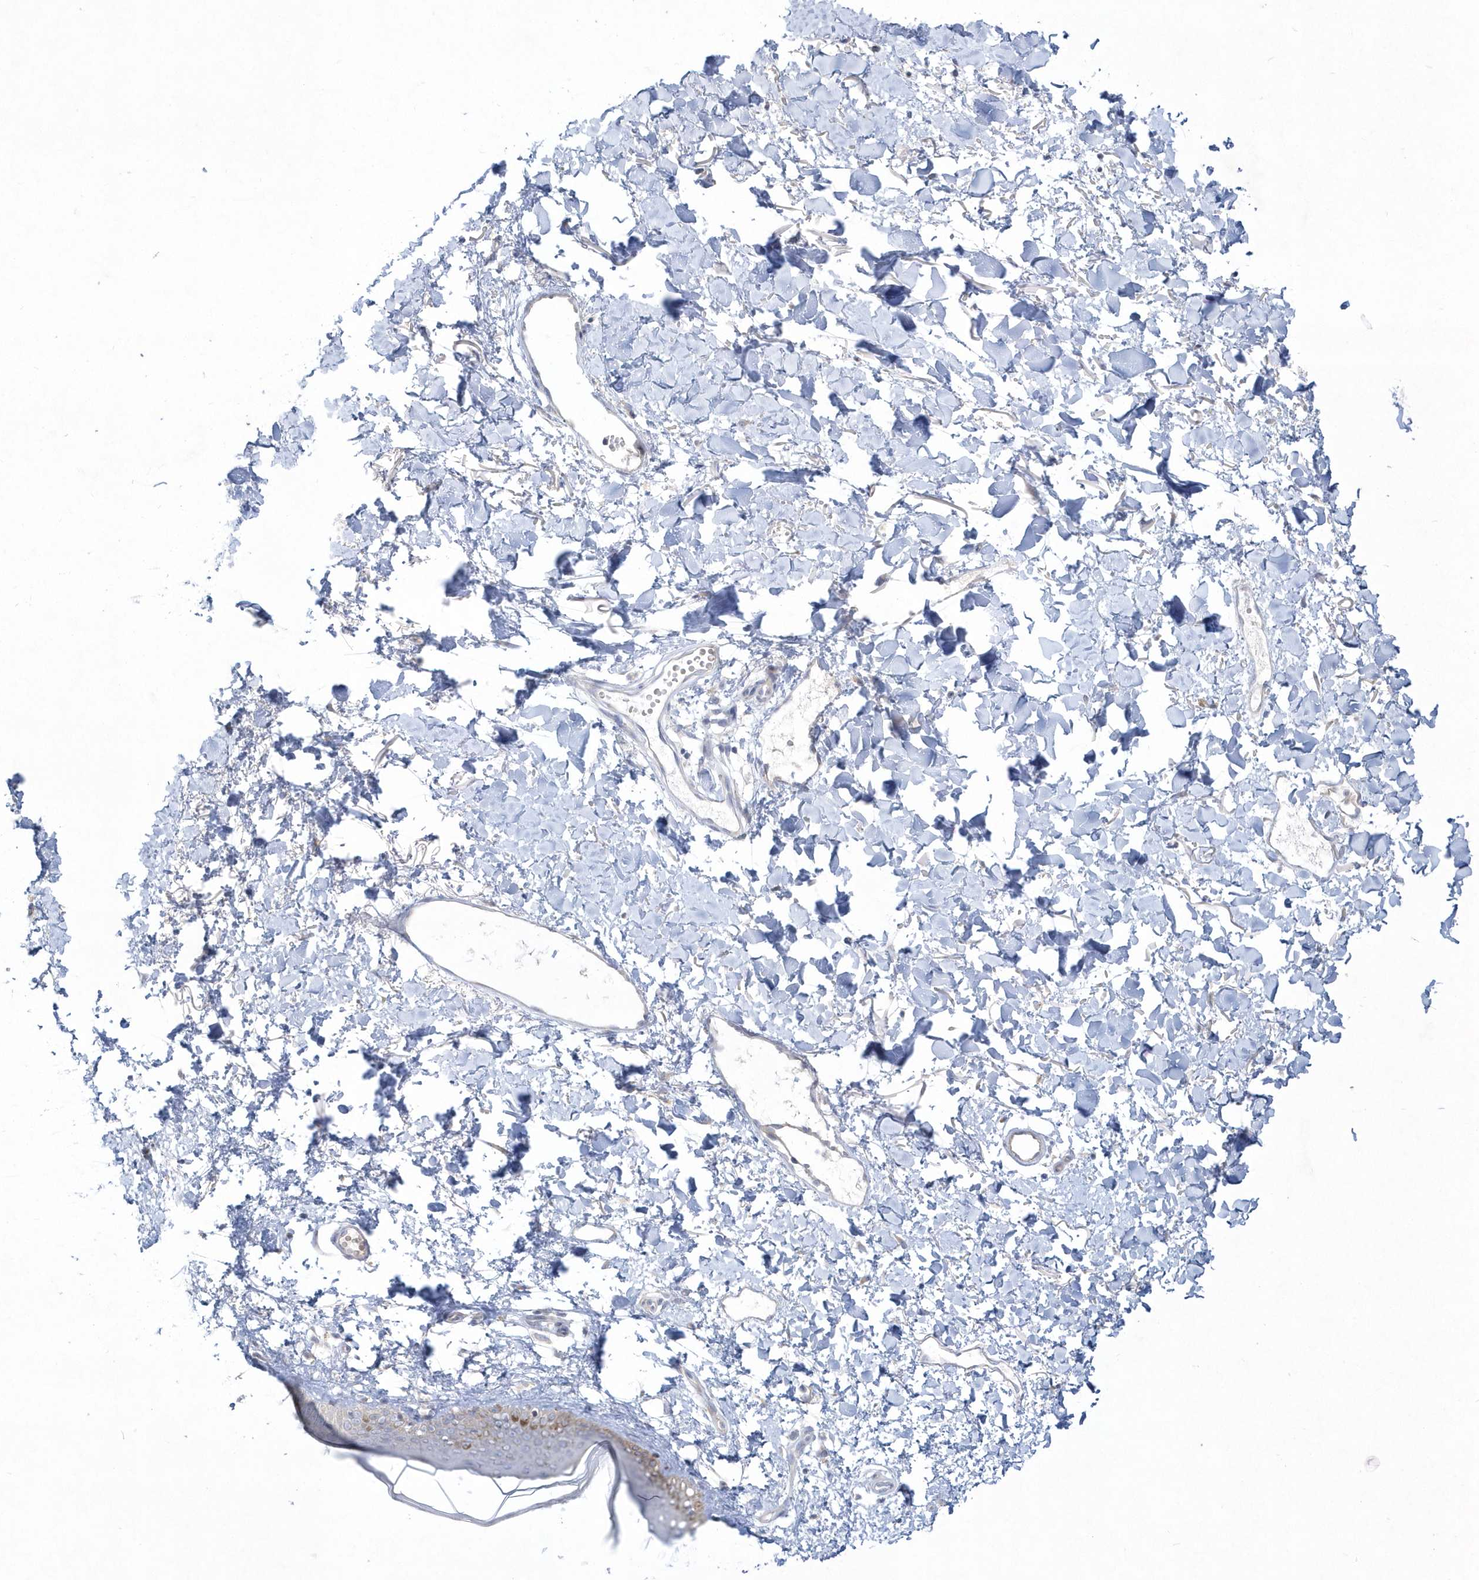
{"staining": {"intensity": "negative", "quantity": "none", "location": "none"}, "tissue": "skin", "cell_type": "Fibroblasts", "image_type": "normal", "snomed": [{"axis": "morphology", "description": "Normal tissue, NOS"}, {"axis": "topography", "description": "Skin"}], "caption": "Fibroblasts are negative for protein expression in unremarkable human skin. The staining was performed using DAB to visualize the protein expression in brown, while the nuclei were stained in blue with hematoxylin (Magnification: 20x).", "gene": "LARS1", "patient": {"sex": "female", "age": 58}}